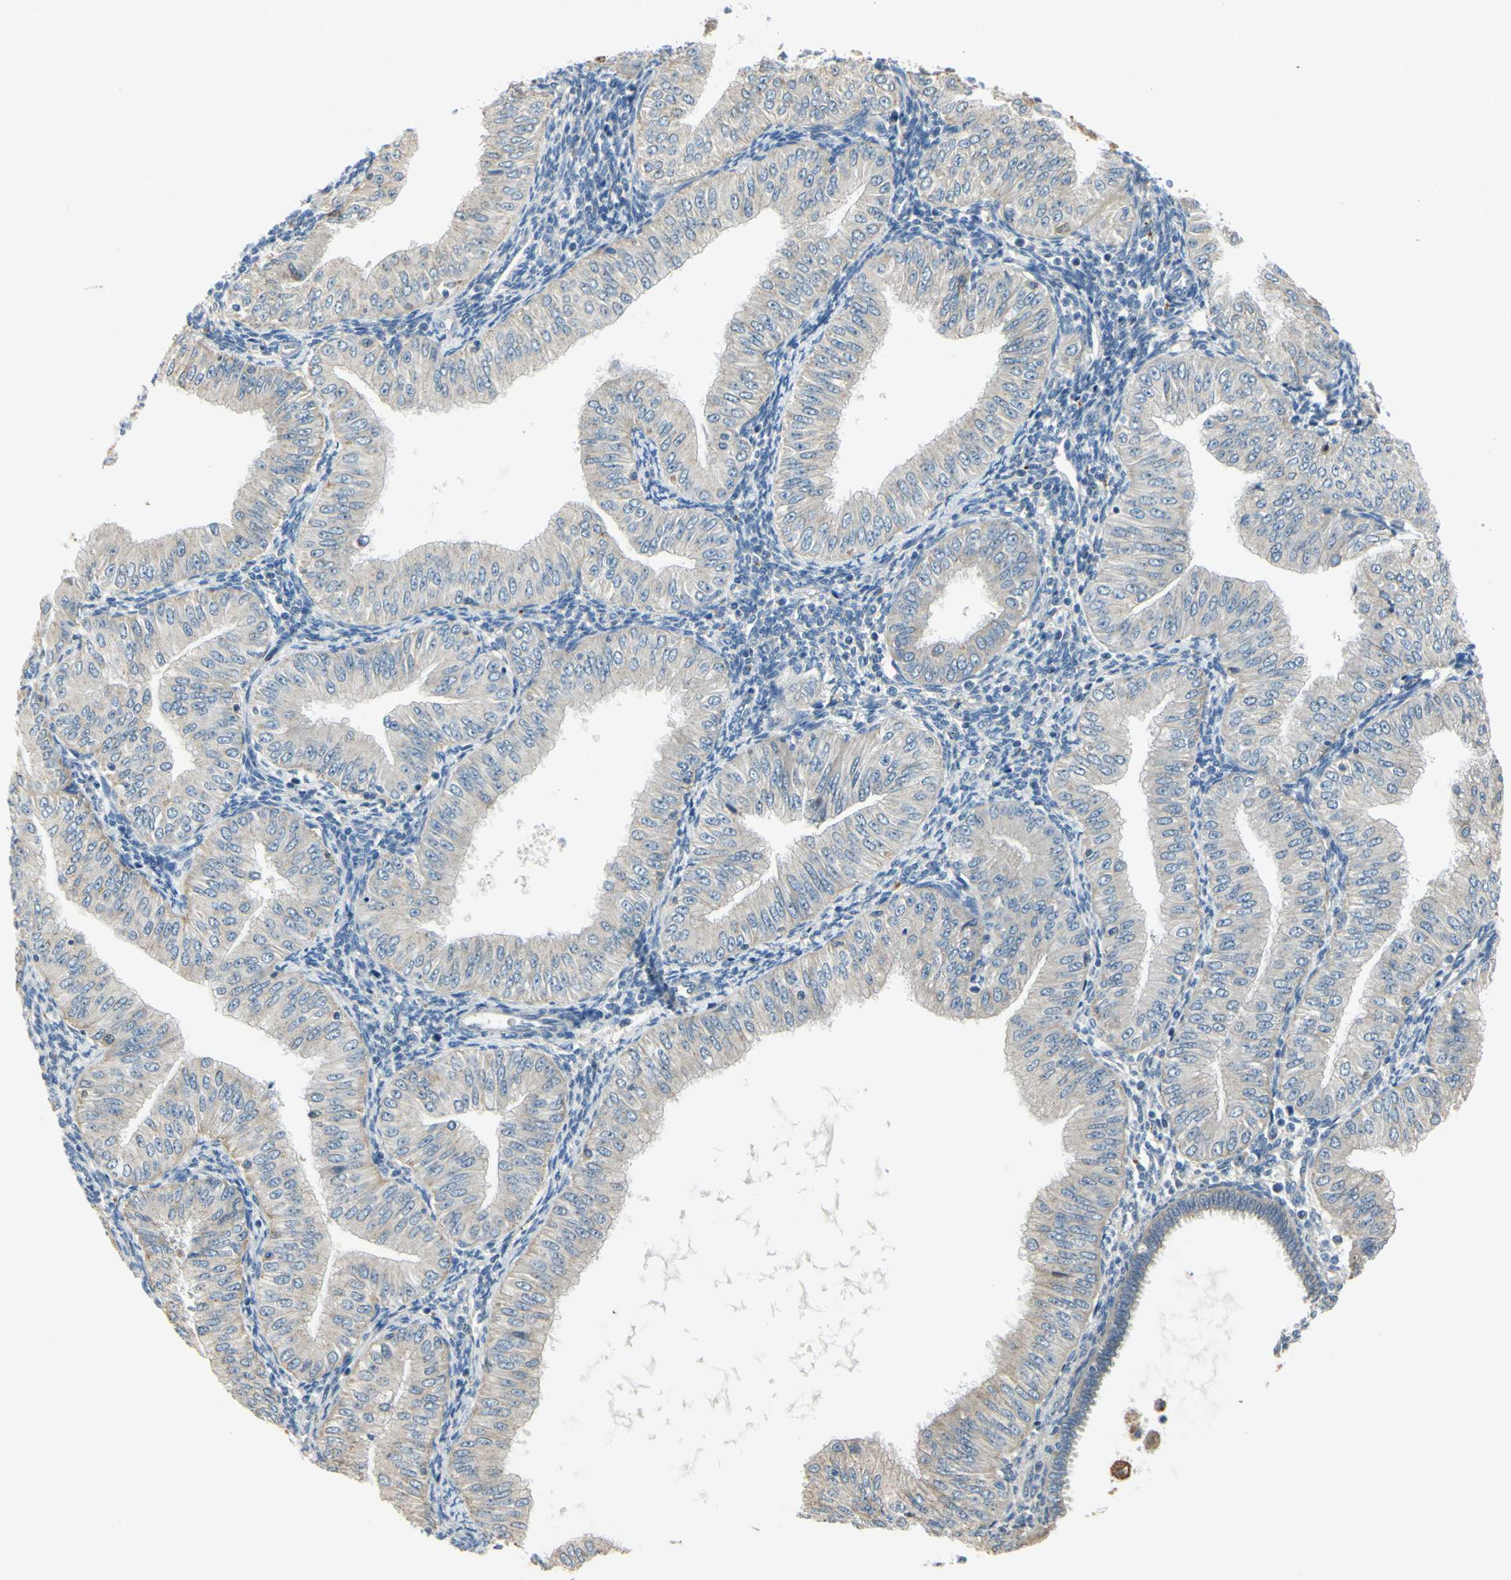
{"staining": {"intensity": "moderate", "quantity": "<25%", "location": "cytoplasmic/membranous"}, "tissue": "endometrial cancer", "cell_type": "Tumor cells", "image_type": "cancer", "snomed": [{"axis": "morphology", "description": "Normal tissue, NOS"}, {"axis": "morphology", "description": "Adenocarcinoma, NOS"}, {"axis": "topography", "description": "Endometrium"}], "caption": "Moderate cytoplasmic/membranous expression is appreciated in about <25% of tumor cells in adenocarcinoma (endometrial).", "gene": "LAMA3", "patient": {"sex": "female", "age": 53}}